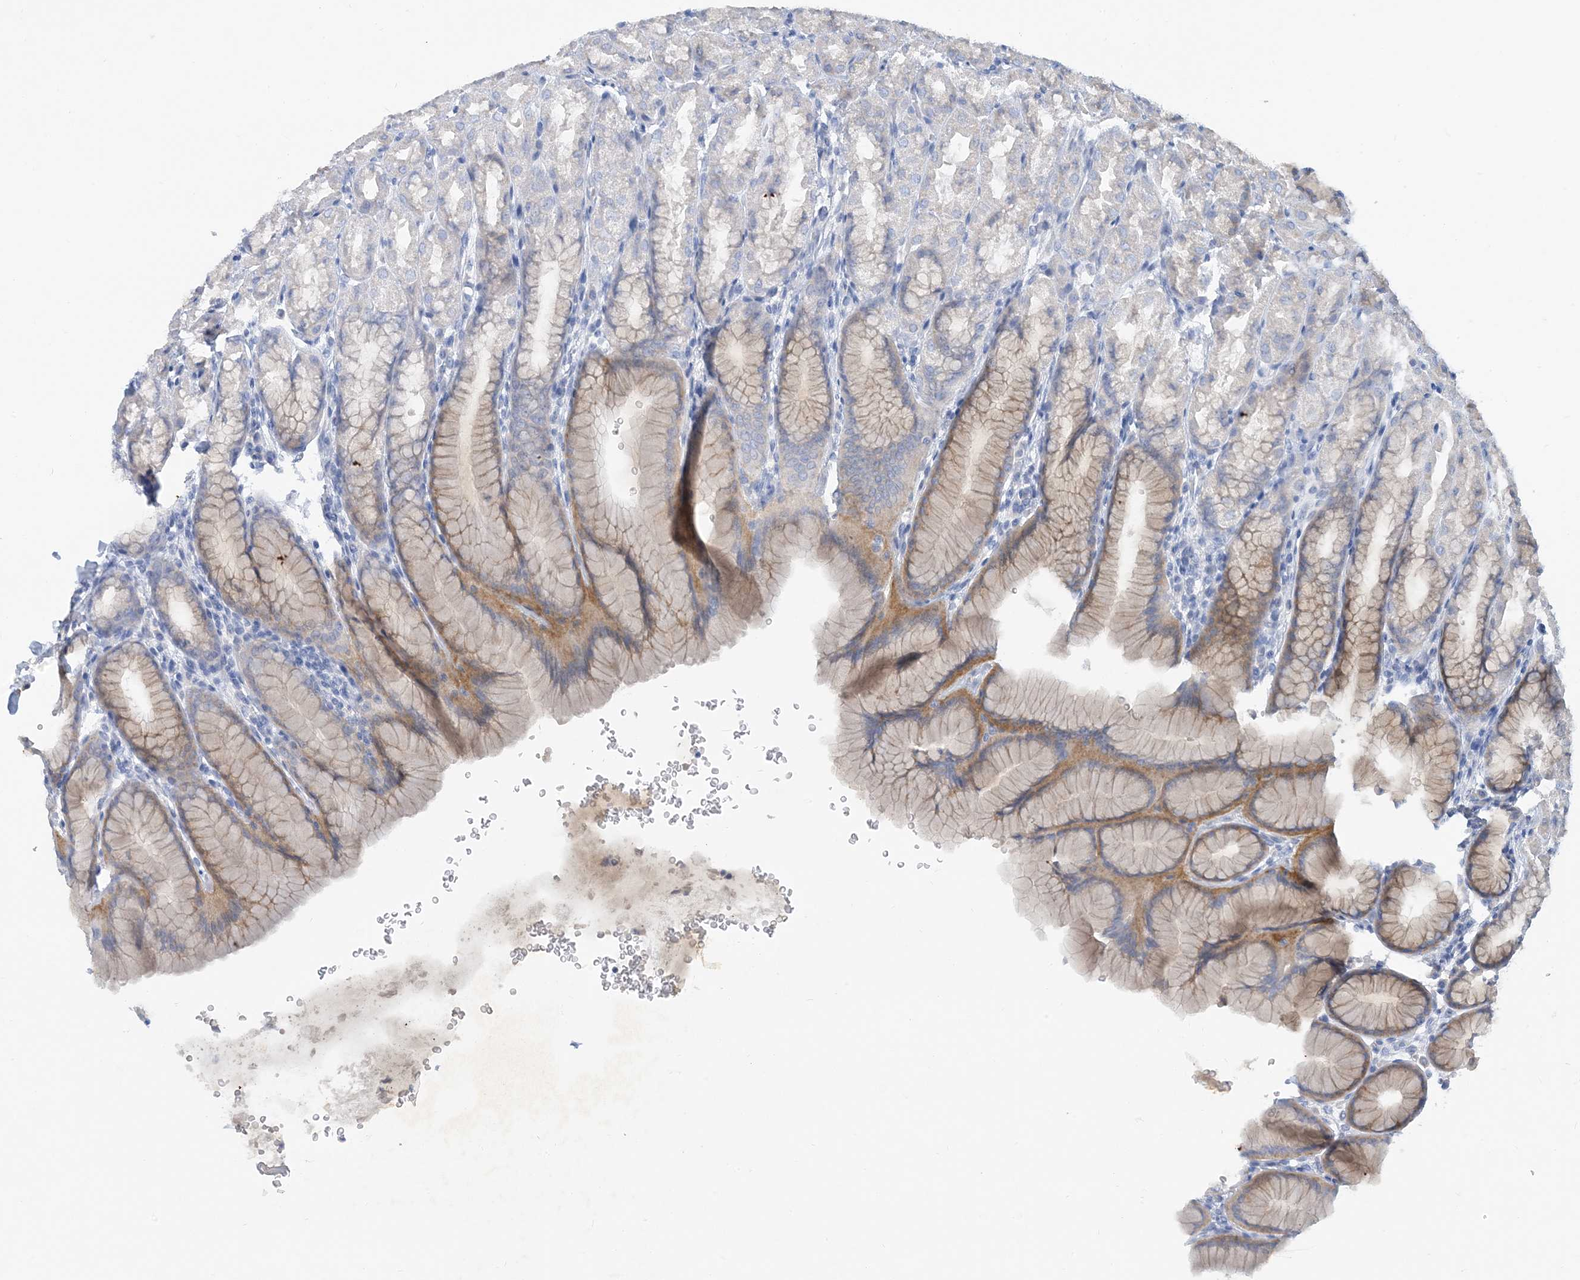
{"staining": {"intensity": "moderate", "quantity": "<25%", "location": "cytoplasmic/membranous"}, "tissue": "stomach", "cell_type": "Glandular cells", "image_type": "normal", "snomed": [{"axis": "morphology", "description": "Normal tissue, NOS"}, {"axis": "topography", "description": "Stomach"}], "caption": "Stomach stained with DAB IHC exhibits low levels of moderate cytoplasmic/membranous staining in about <25% of glandular cells.", "gene": "ZCCHC12", "patient": {"sex": "male", "age": 42}}